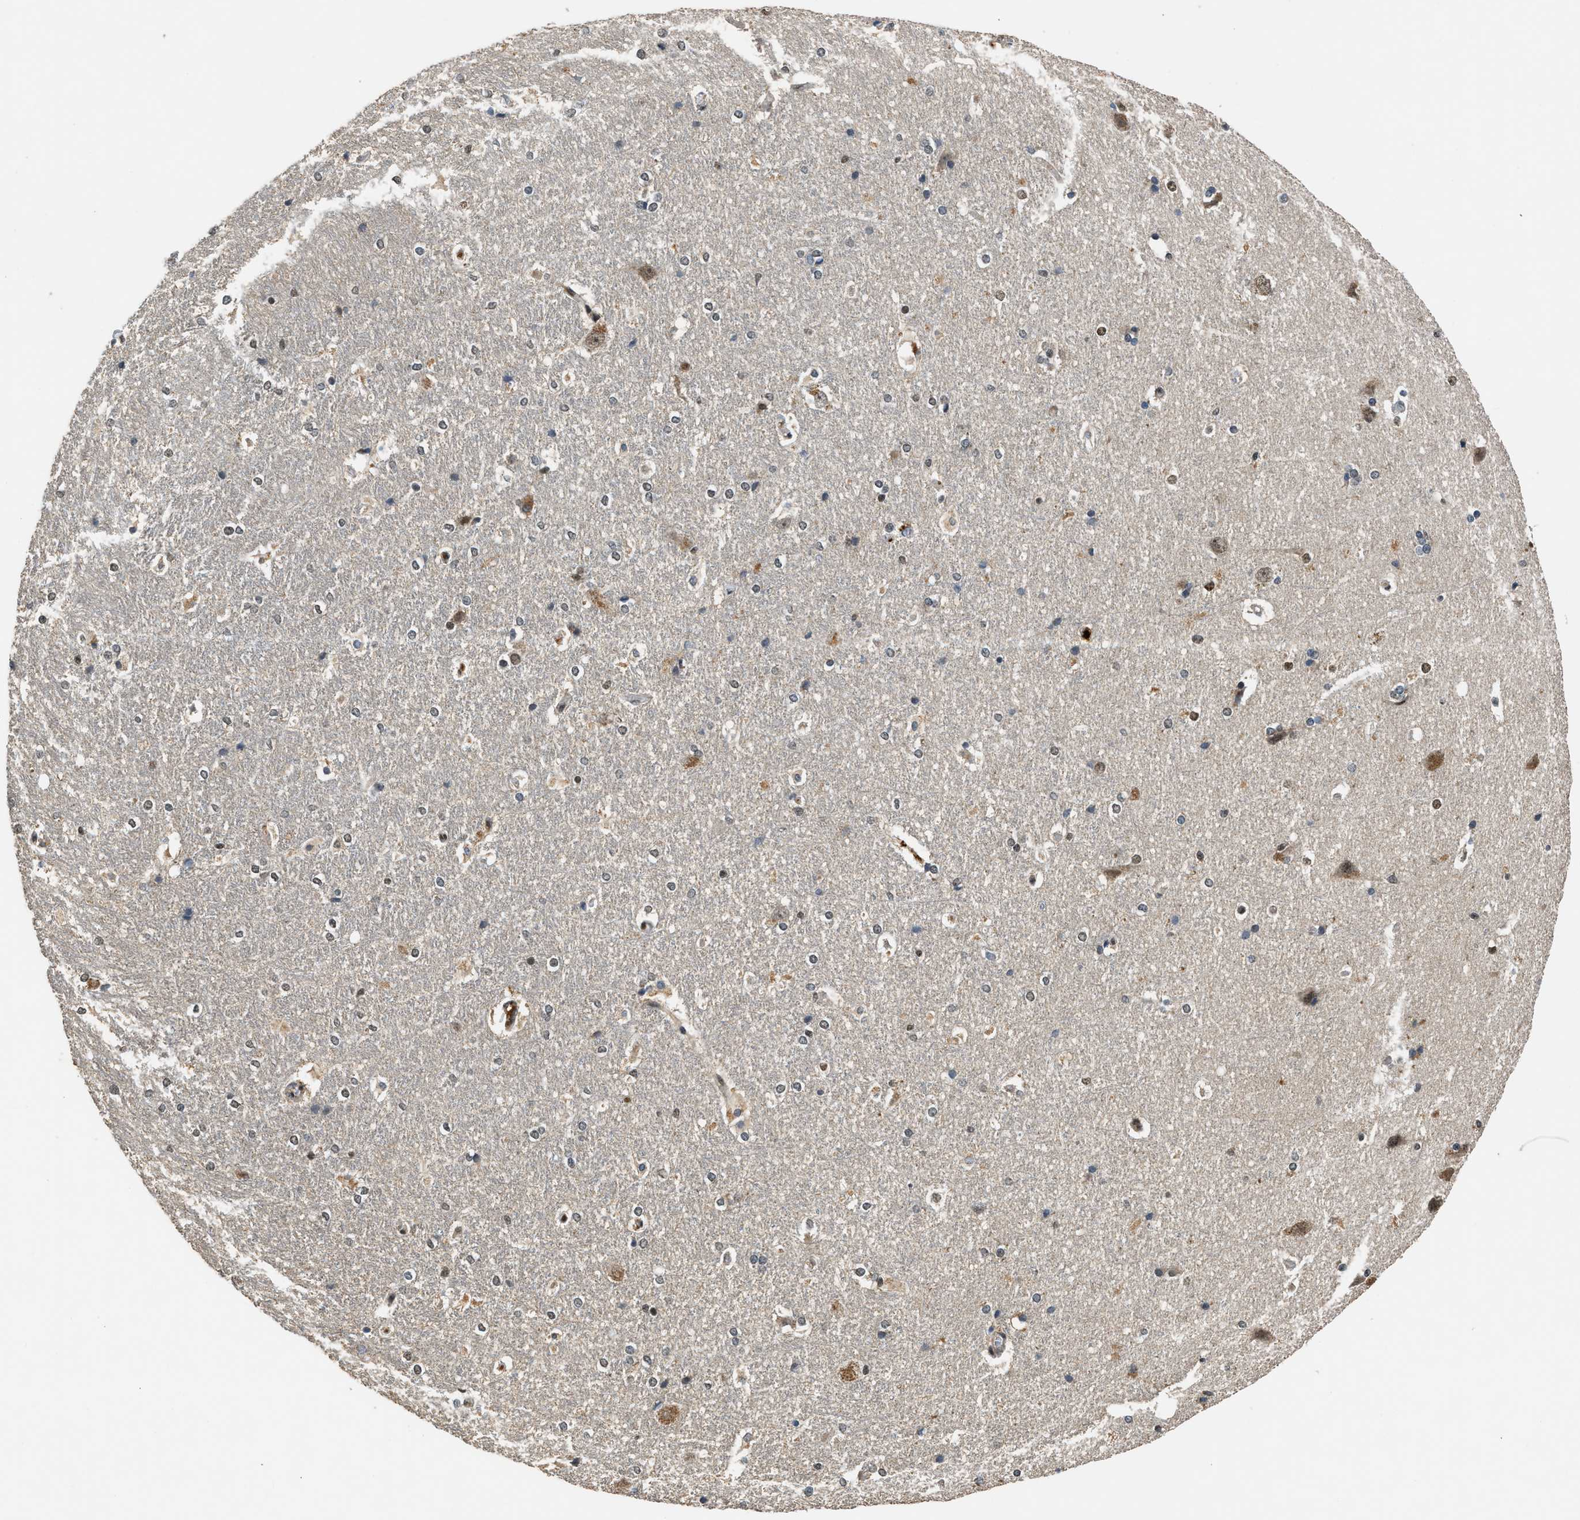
{"staining": {"intensity": "moderate", "quantity": "25%-75%", "location": "cytoplasmic/membranous,nuclear"}, "tissue": "hippocampus", "cell_type": "Glial cells", "image_type": "normal", "snomed": [{"axis": "morphology", "description": "Normal tissue, NOS"}, {"axis": "topography", "description": "Hippocampus"}], "caption": "A high-resolution histopathology image shows immunohistochemistry staining of benign hippocampus, which exhibits moderate cytoplasmic/membranous,nuclear expression in about 25%-75% of glial cells.", "gene": "SLC15A4", "patient": {"sex": "female", "age": 19}}